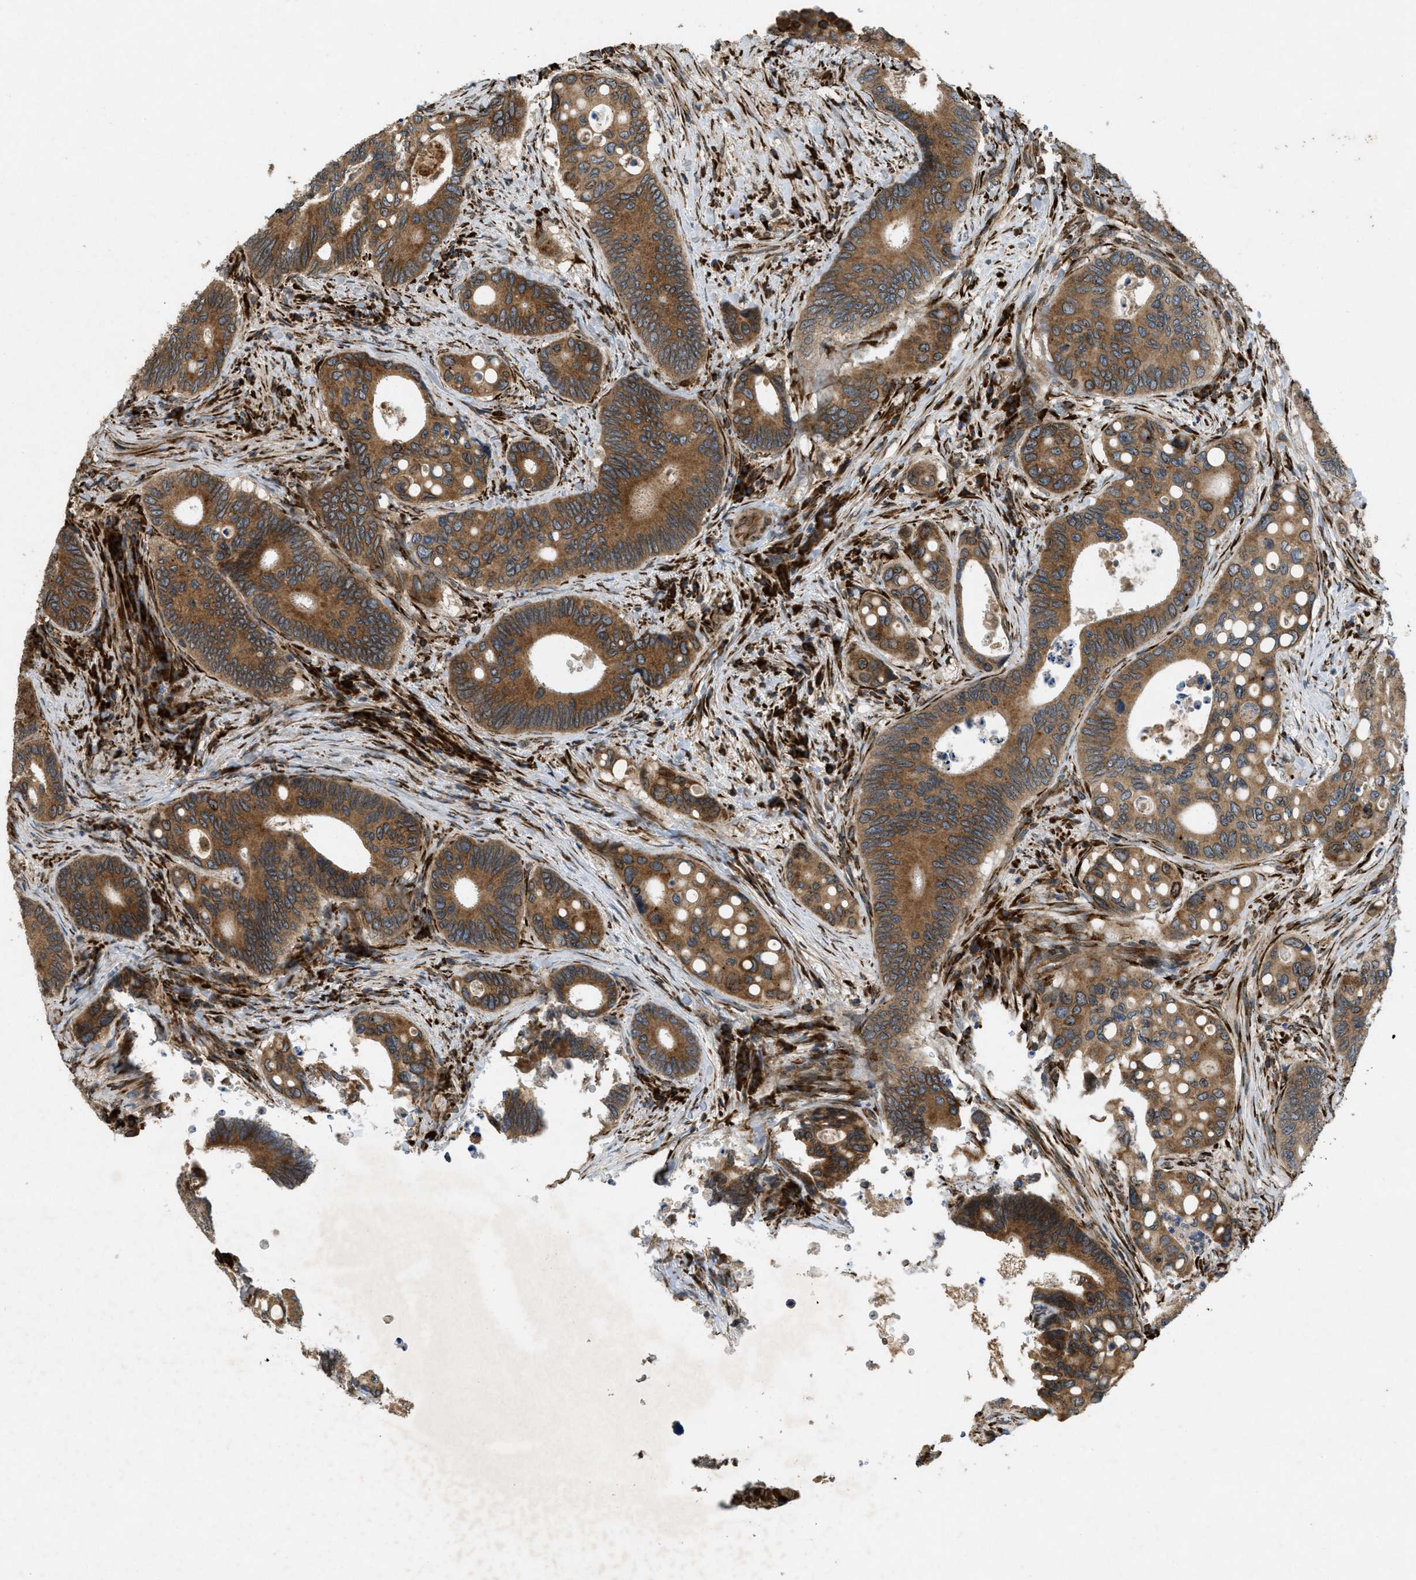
{"staining": {"intensity": "moderate", "quantity": ">75%", "location": "cytoplasmic/membranous"}, "tissue": "colorectal cancer", "cell_type": "Tumor cells", "image_type": "cancer", "snomed": [{"axis": "morphology", "description": "Inflammation, NOS"}, {"axis": "morphology", "description": "Adenocarcinoma, NOS"}, {"axis": "topography", "description": "Colon"}], "caption": "Colorectal cancer tissue displays moderate cytoplasmic/membranous positivity in about >75% of tumor cells, visualized by immunohistochemistry.", "gene": "PCDH18", "patient": {"sex": "male", "age": 72}}